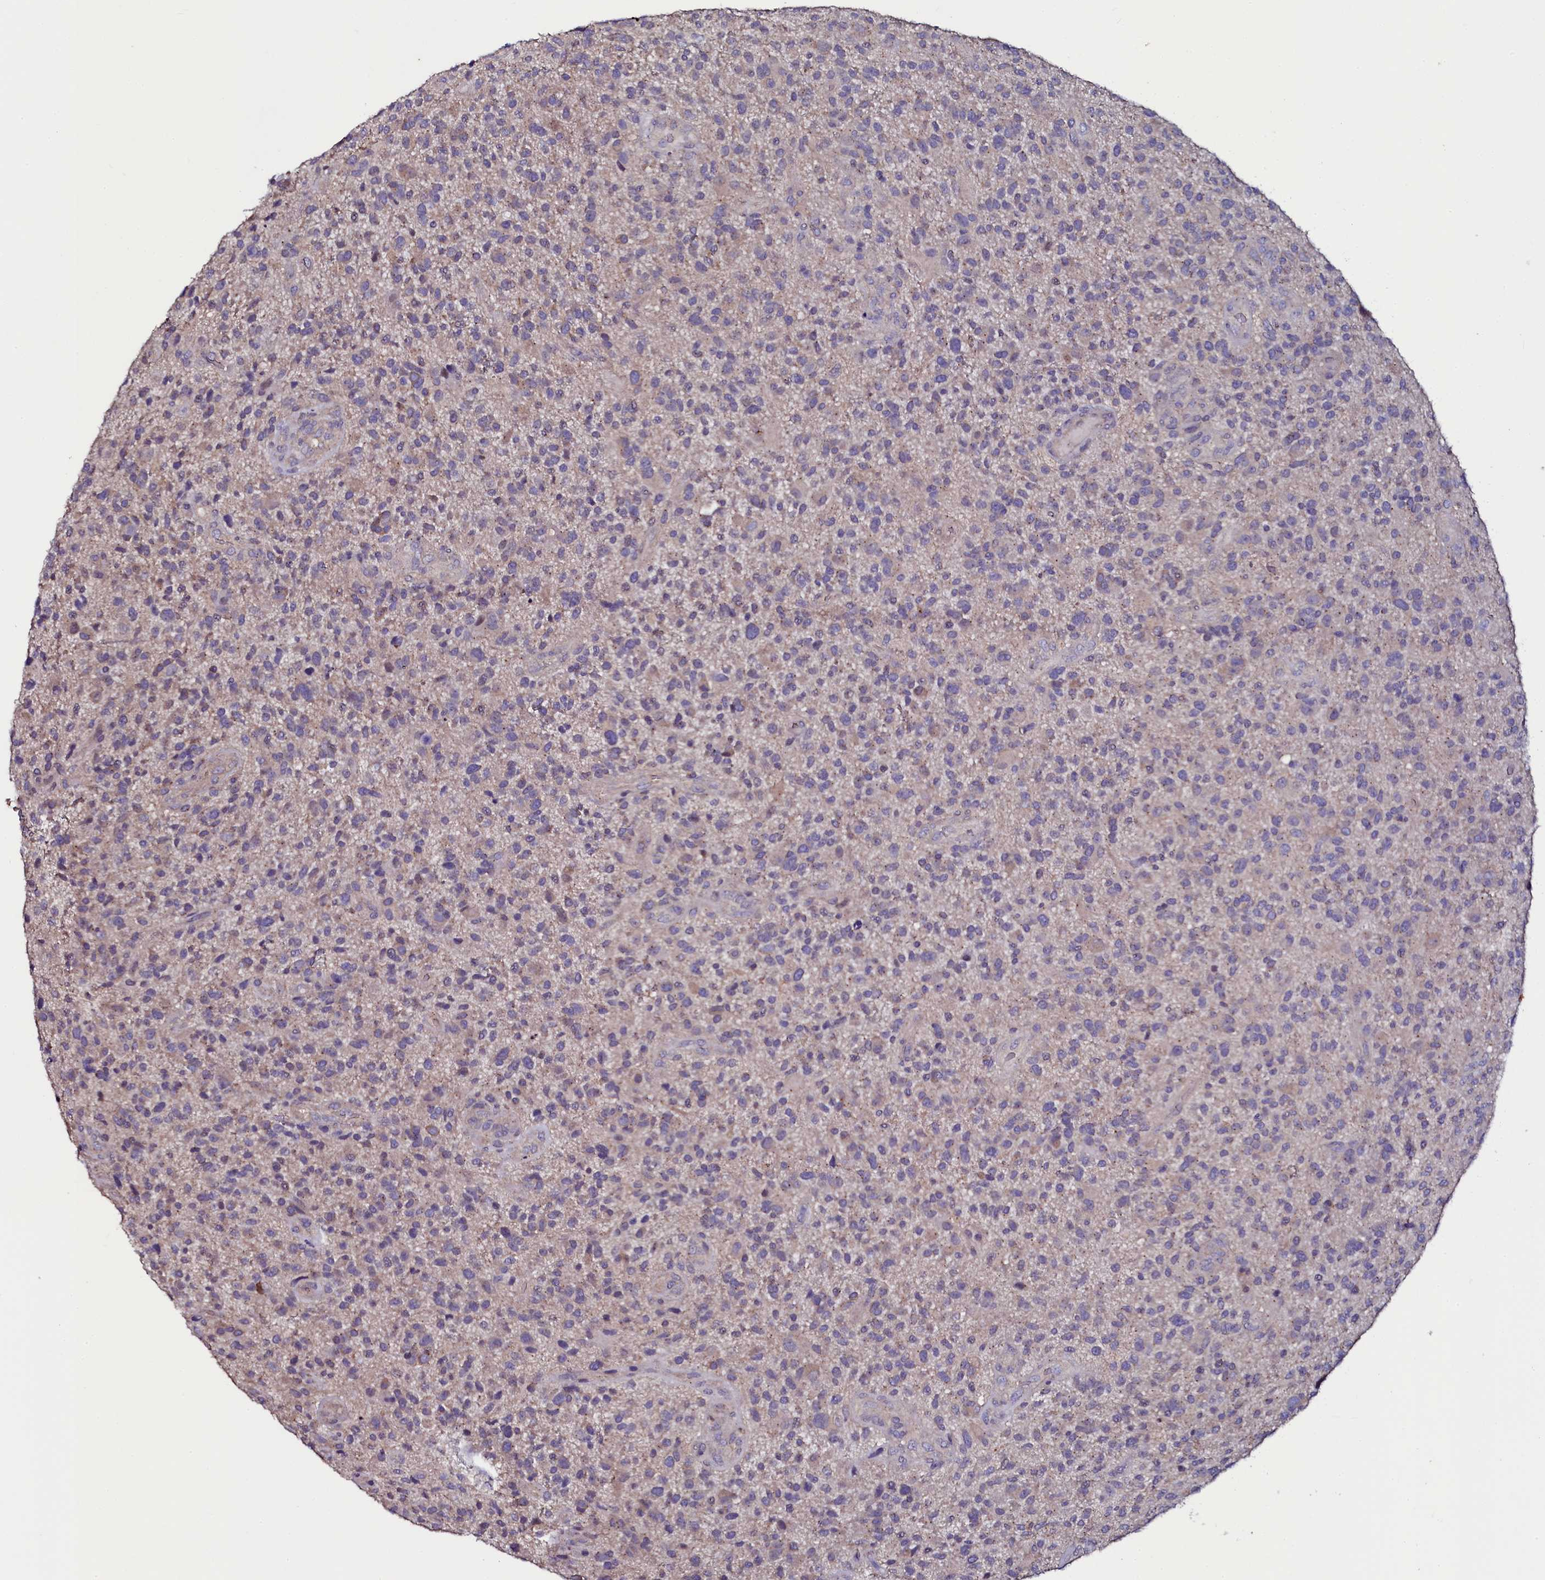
{"staining": {"intensity": "weak", "quantity": "<25%", "location": "cytoplasmic/membranous"}, "tissue": "glioma", "cell_type": "Tumor cells", "image_type": "cancer", "snomed": [{"axis": "morphology", "description": "Glioma, malignant, High grade"}, {"axis": "topography", "description": "Brain"}], "caption": "An image of human glioma is negative for staining in tumor cells.", "gene": "USPL1", "patient": {"sex": "male", "age": 47}}